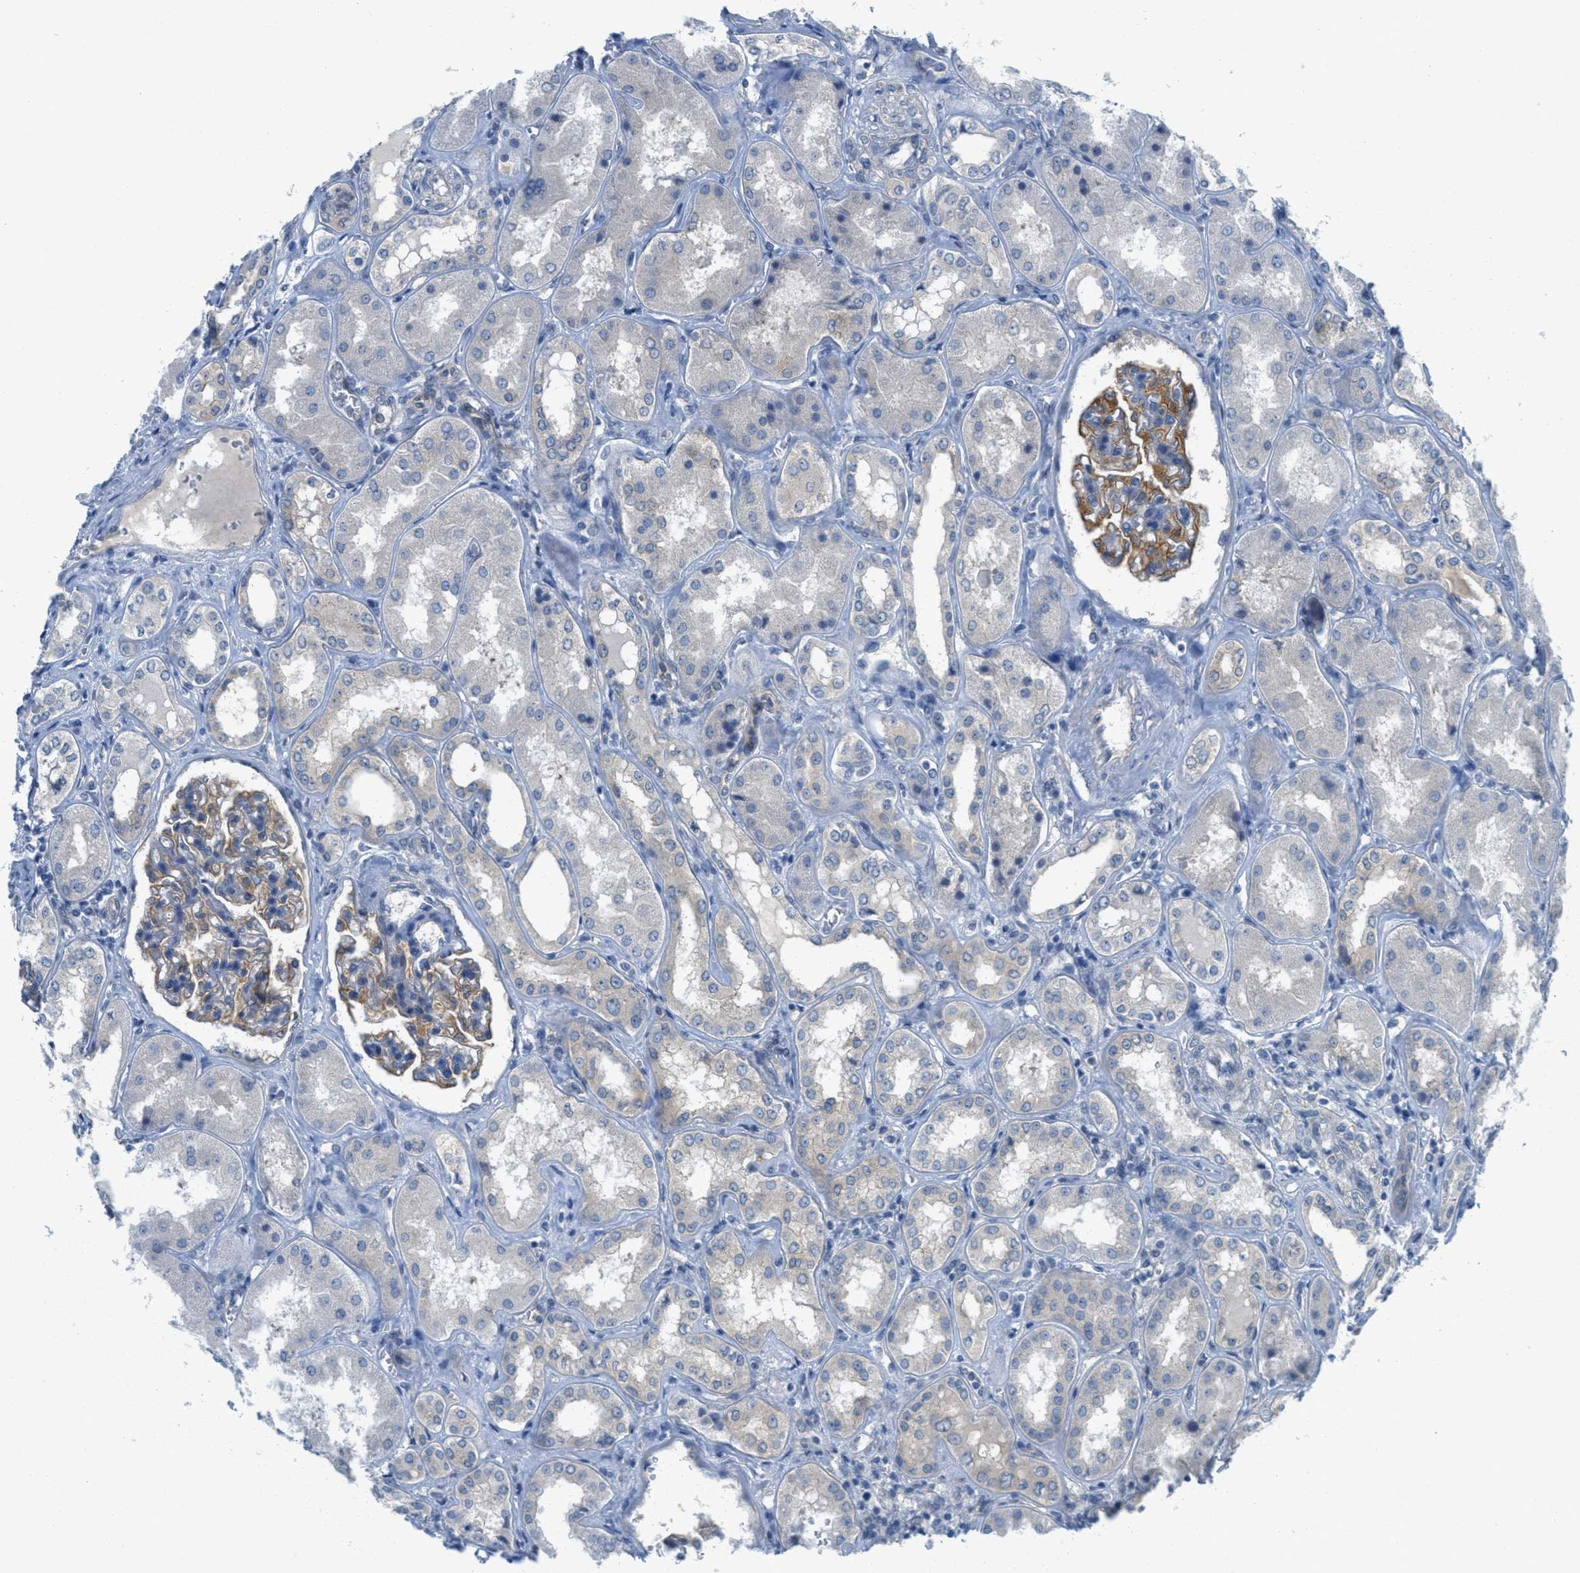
{"staining": {"intensity": "moderate", "quantity": "<25%", "location": "cytoplasmic/membranous"}, "tissue": "kidney", "cell_type": "Cells in glomeruli", "image_type": "normal", "snomed": [{"axis": "morphology", "description": "Normal tissue, NOS"}, {"axis": "topography", "description": "Kidney"}], "caption": "IHC image of benign human kidney stained for a protein (brown), which displays low levels of moderate cytoplasmic/membranous staining in approximately <25% of cells in glomeruli.", "gene": "ZFYVE9", "patient": {"sex": "female", "age": 56}}